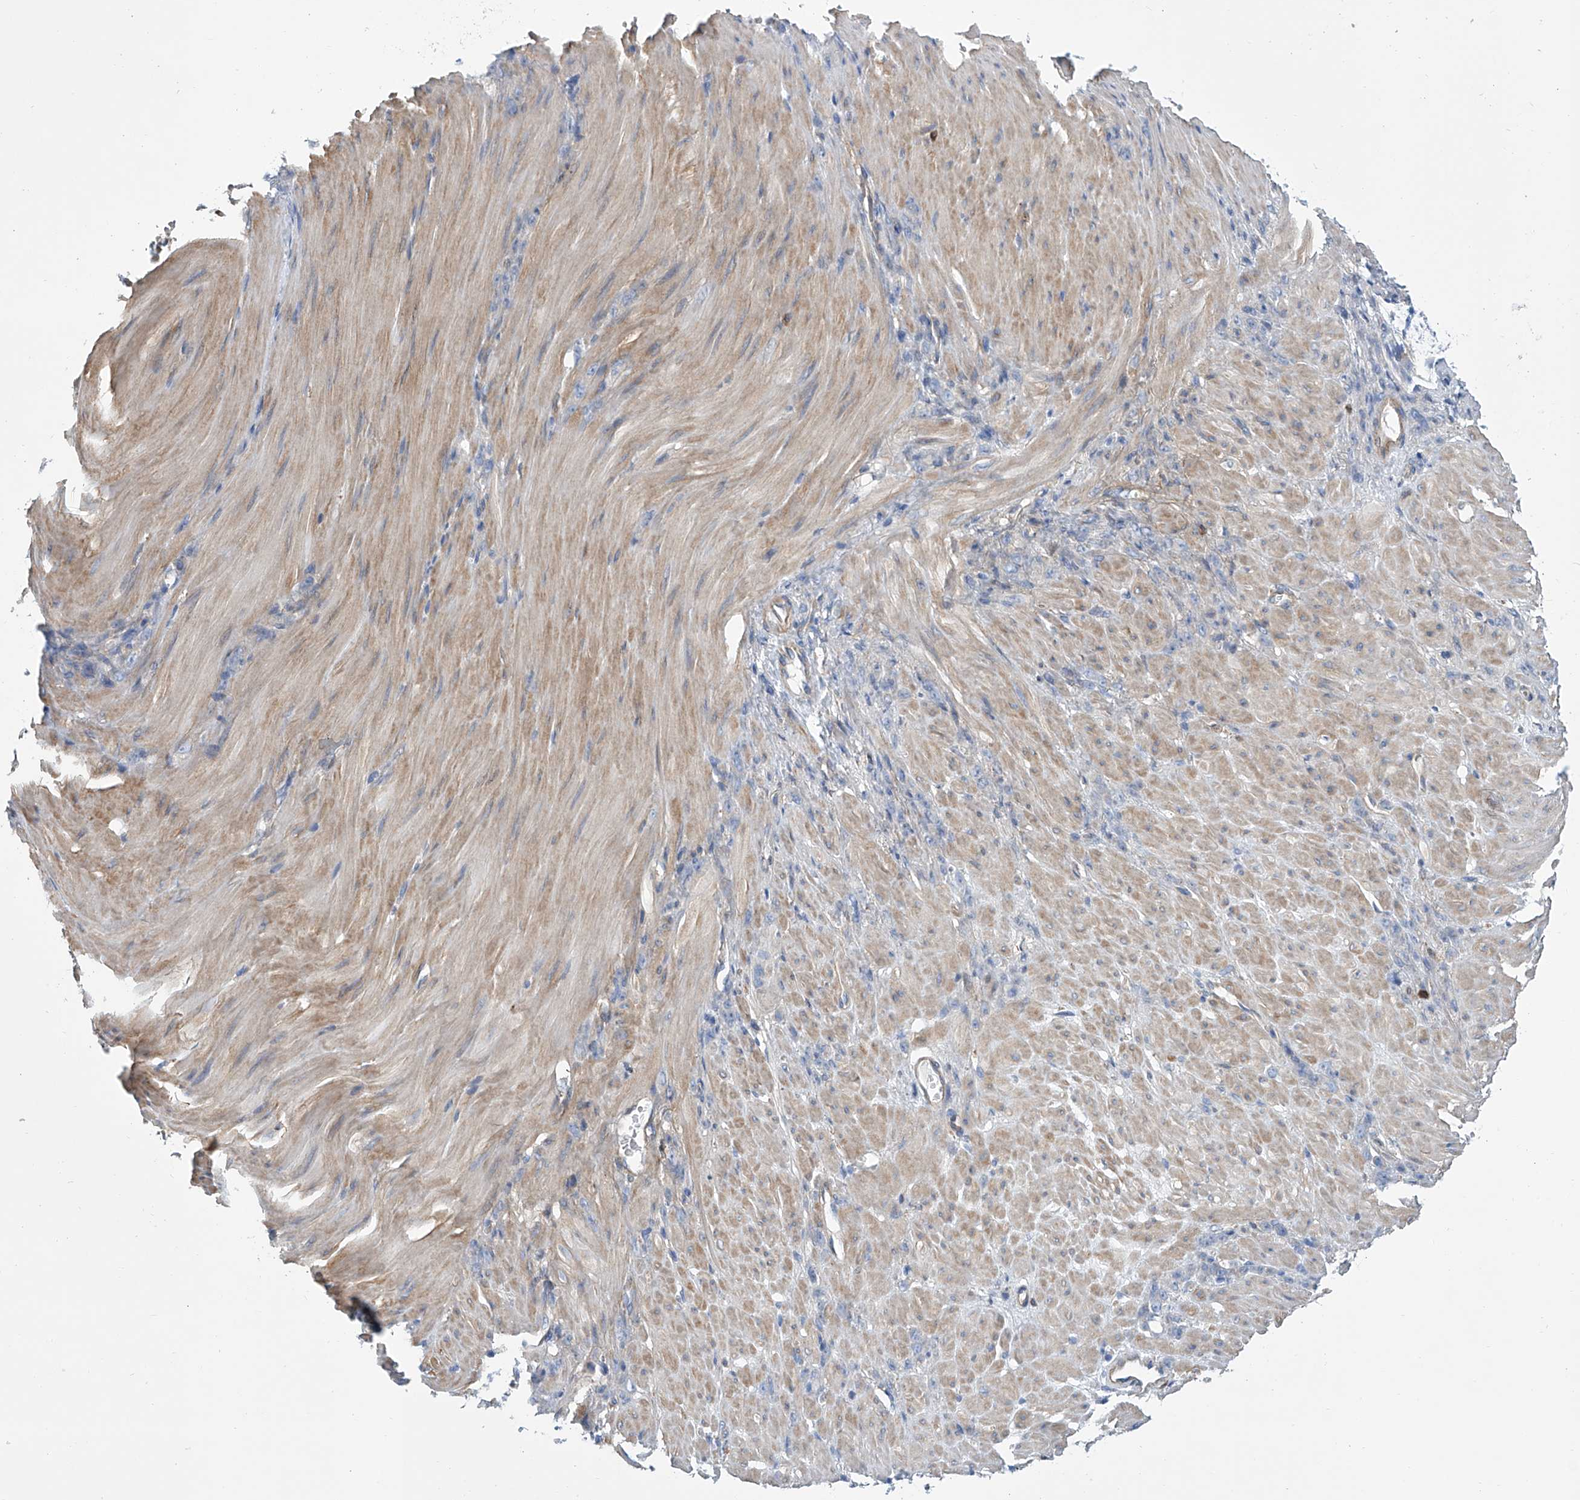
{"staining": {"intensity": "negative", "quantity": "none", "location": "none"}, "tissue": "stomach cancer", "cell_type": "Tumor cells", "image_type": "cancer", "snomed": [{"axis": "morphology", "description": "Normal tissue, NOS"}, {"axis": "morphology", "description": "Adenocarcinoma, NOS"}, {"axis": "topography", "description": "Stomach"}], "caption": "A micrograph of human adenocarcinoma (stomach) is negative for staining in tumor cells. (DAB (3,3'-diaminobenzidine) IHC visualized using brightfield microscopy, high magnification).", "gene": "TNN", "patient": {"sex": "male", "age": 82}}